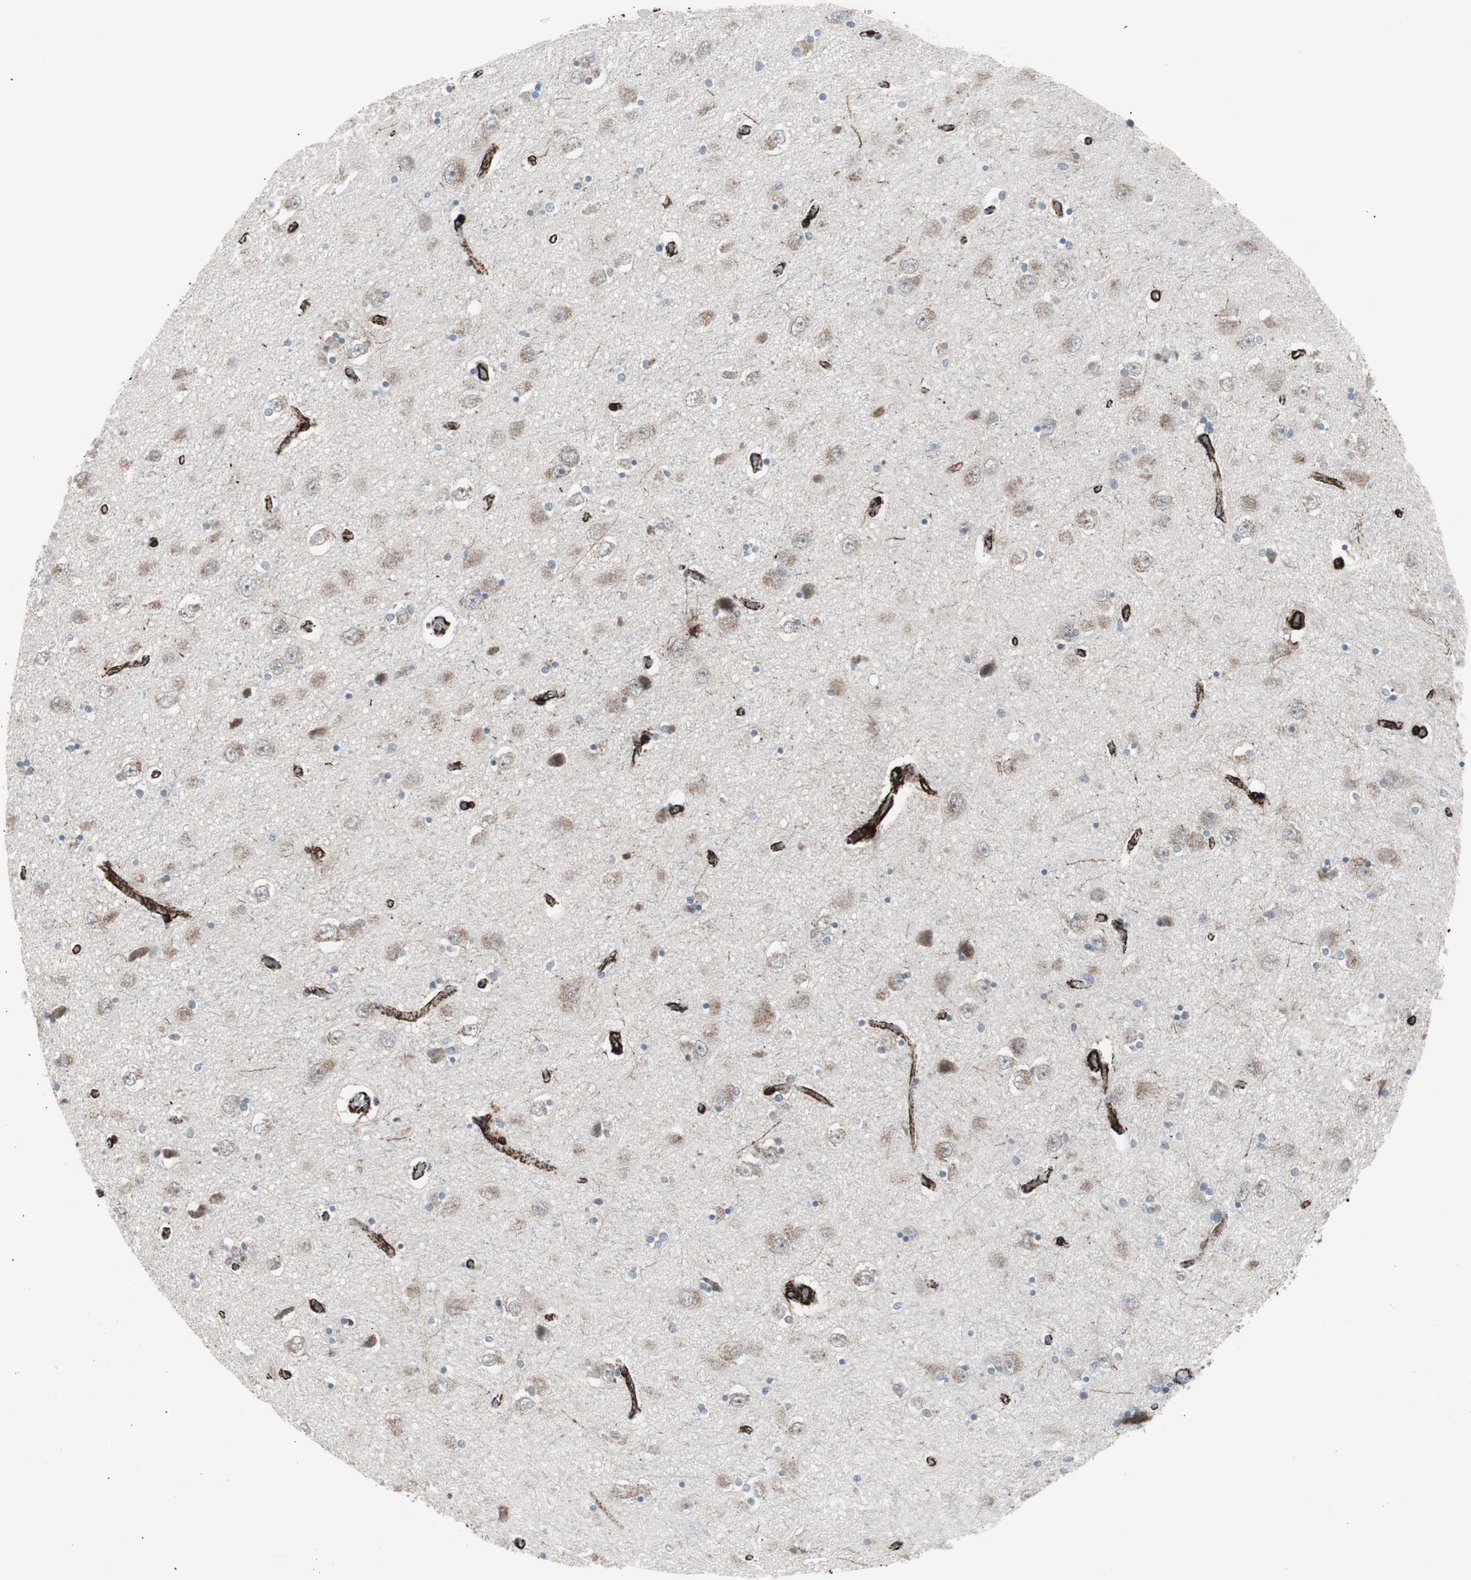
{"staining": {"intensity": "negative", "quantity": "none", "location": "none"}, "tissue": "hippocampus", "cell_type": "Glial cells", "image_type": "normal", "snomed": [{"axis": "morphology", "description": "Normal tissue, NOS"}, {"axis": "topography", "description": "Hippocampus"}], "caption": "Immunohistochemistry image of benign human hippocampus stained for a protein (brown), which shows no positivity in glial cells.", "gene": "PDGFA", "patient": {"sex": "female", "age": 54}}